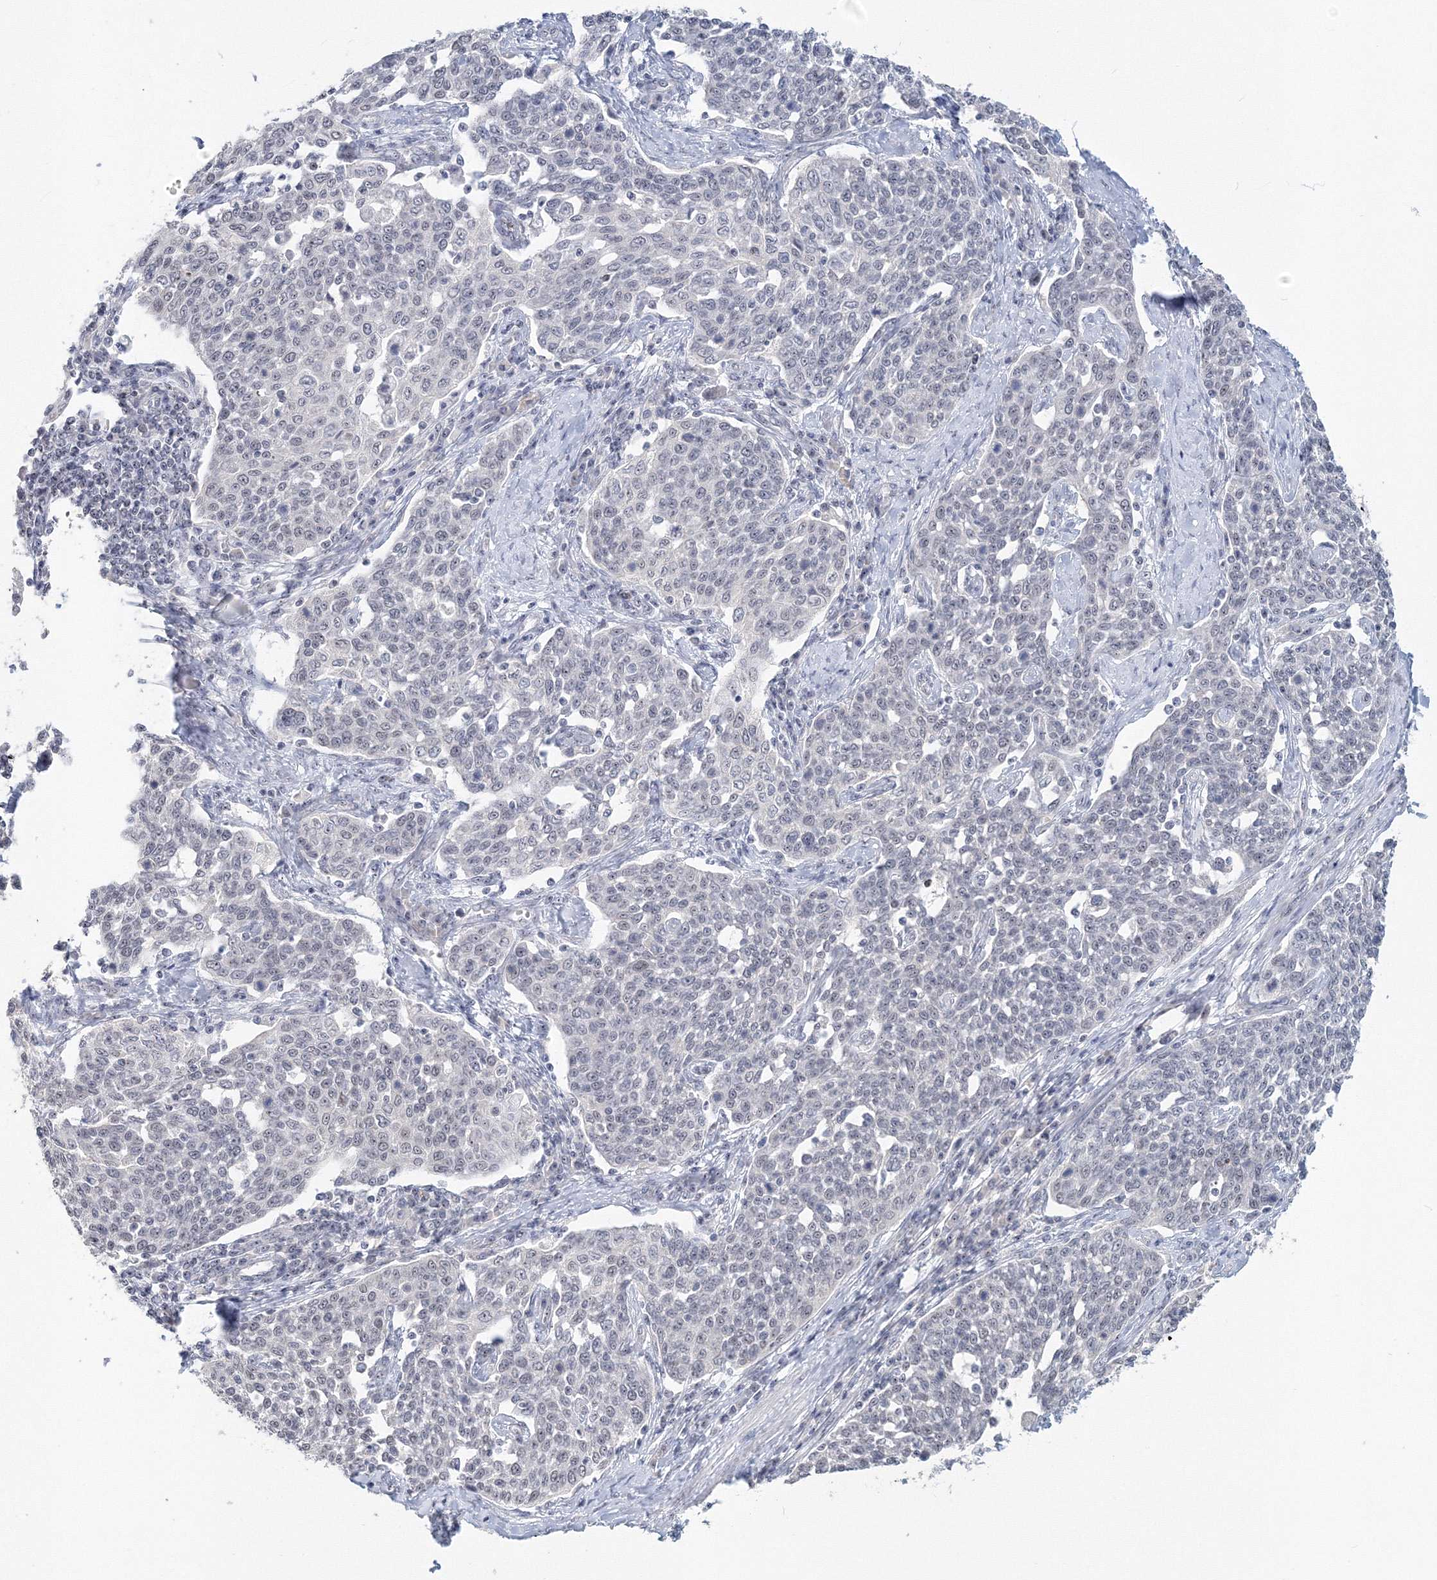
{"staining": {"intensity": "negative", "quantity": "none", "location": "none"}, "tissue": "cervical cancer", "cell_type": "Tumor cells", "image_type": "cancer", "snomed": [{"axis": "morphology", "description": "Squamous cell carcinoma, NOS"}, {"axis": "topography", "description": "Cervix"}], "caption": "A high-resolution image shows IHC staining of squamous cell carcinoma (cervical), which exhibits no significant expression in tumor cells.", "gene": "SIRT7", "patient": {"sex": "female", "age": 34}}